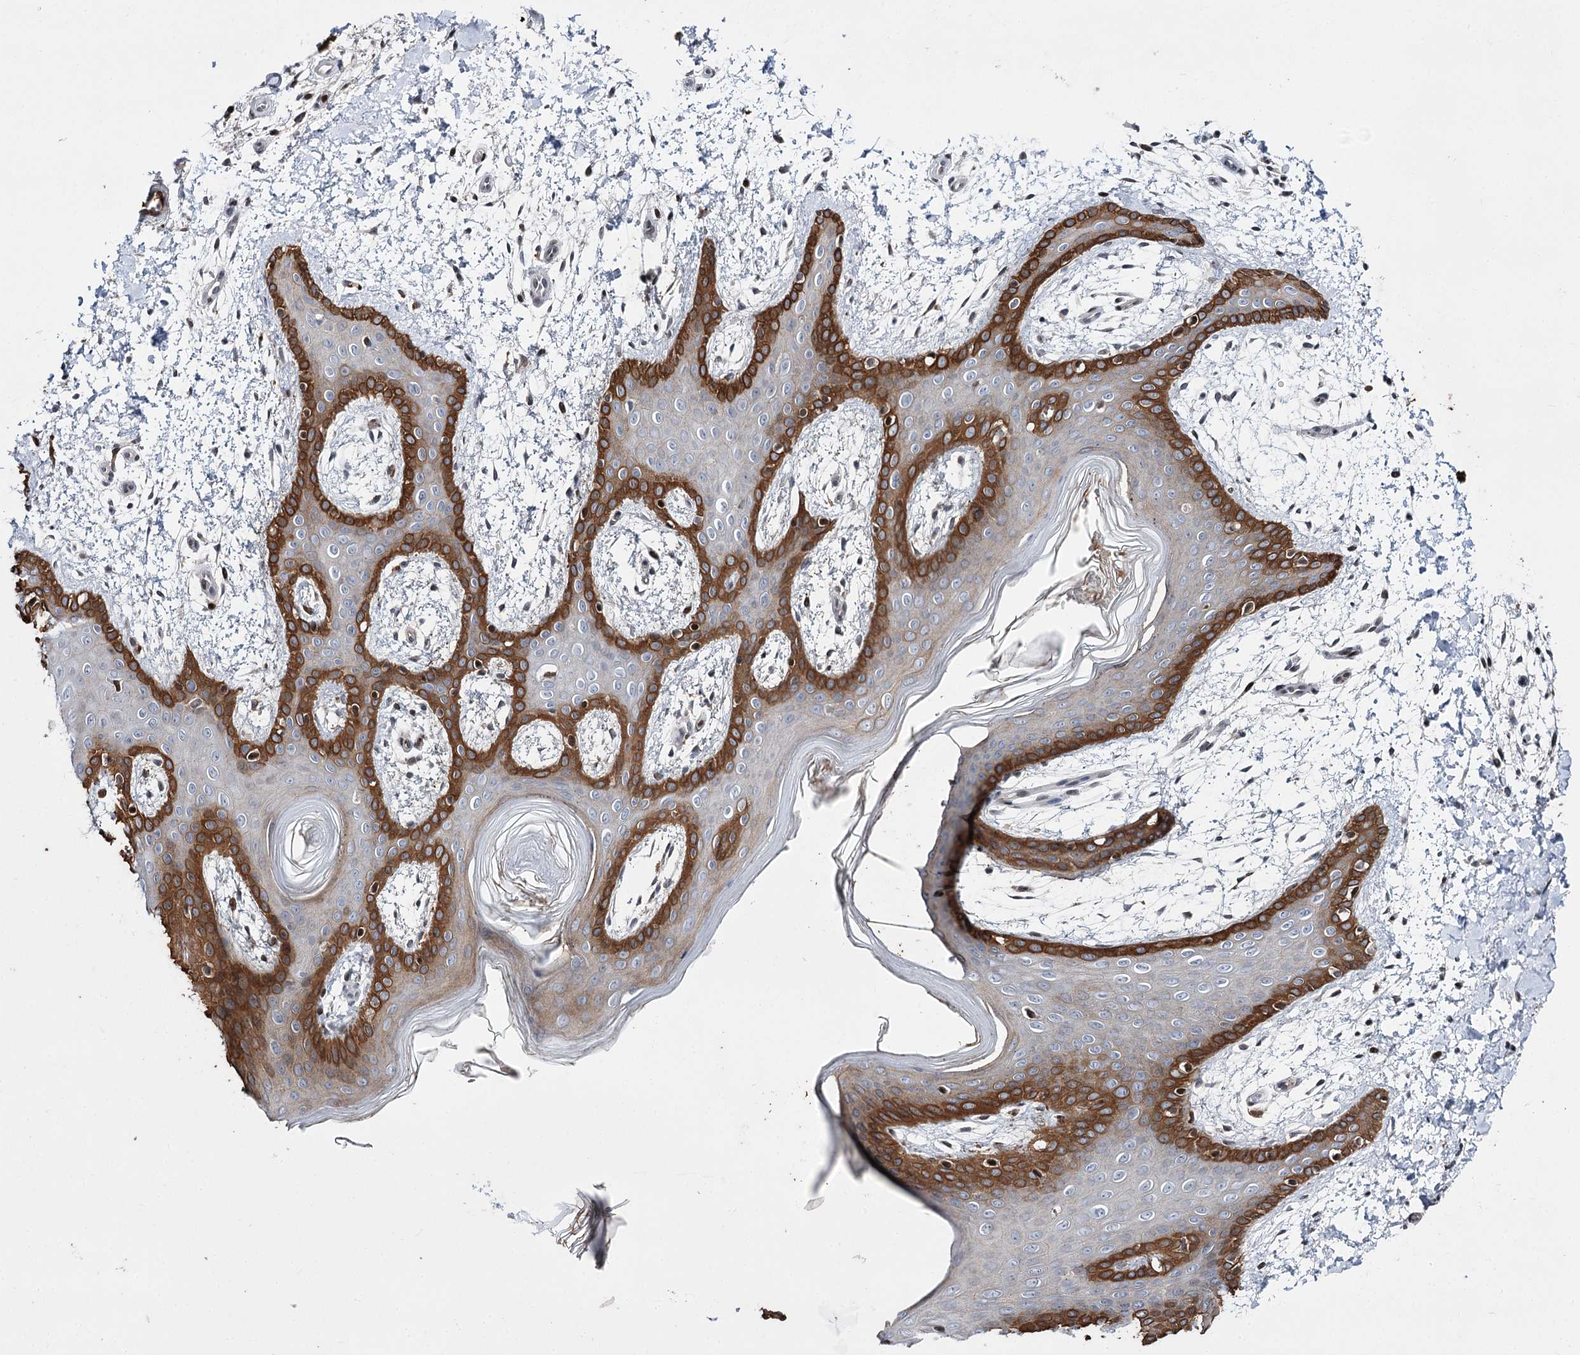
{"staining": {"intensity": "moderate", "quantity": ">75%", "location": "cytoplasmic/membranous,nuclear"}, "tissue": "skin", "cell_type": "Fibroblasts", "image_type": "normal", "snomed": [{"axis": "morphology", "description": "Normal tissue, NOS"}, {"axis": "topography", "description": "Skin"}], "caption": "A photomicrograph of human skin stained for a protein exhibits moderate cytoplasmic/membranous,nuclear brown staining in fibroblasts.", "gene": "ITFG2", "patient": {"sex": "male", "age": 36}}